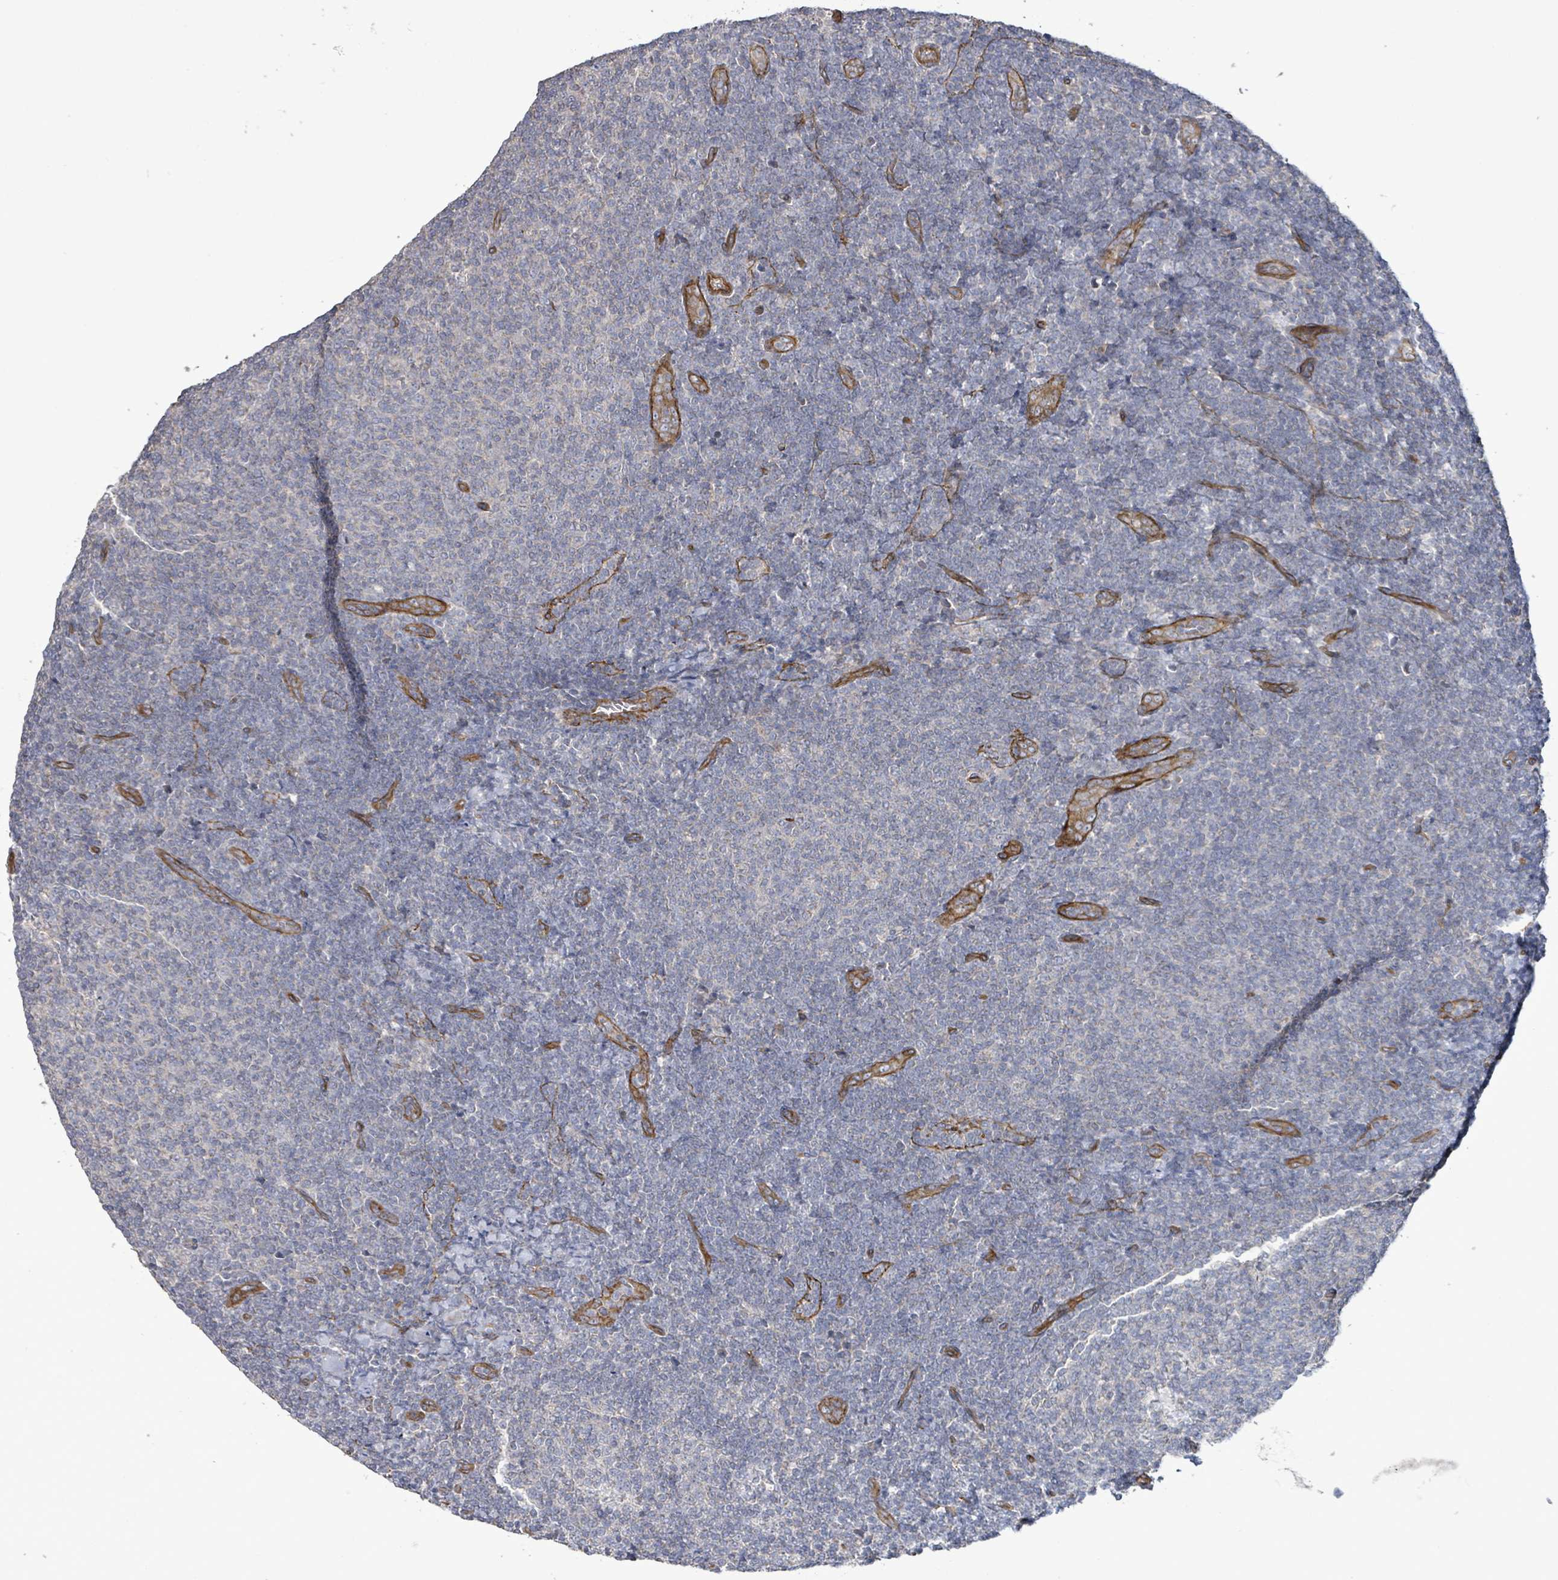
{"staining": {"intensity": "negative", "quantity": "none", "location": "none"}, "tissue": "lymphoma", "cell_type": "Tumor cells", "image_type": "cancer", "snomed": [{"axis": "morphology", "description": "Malignant lymphoma, non-Hodgkin's type, Low grade"}, {"axis": "topography", "description": "Lymph node"}], "caption": "Tumor cells are negative for brown protein staining in lymphoma.", "gene": "KANK3", "patient": {"sex": "male", "age": 66}}